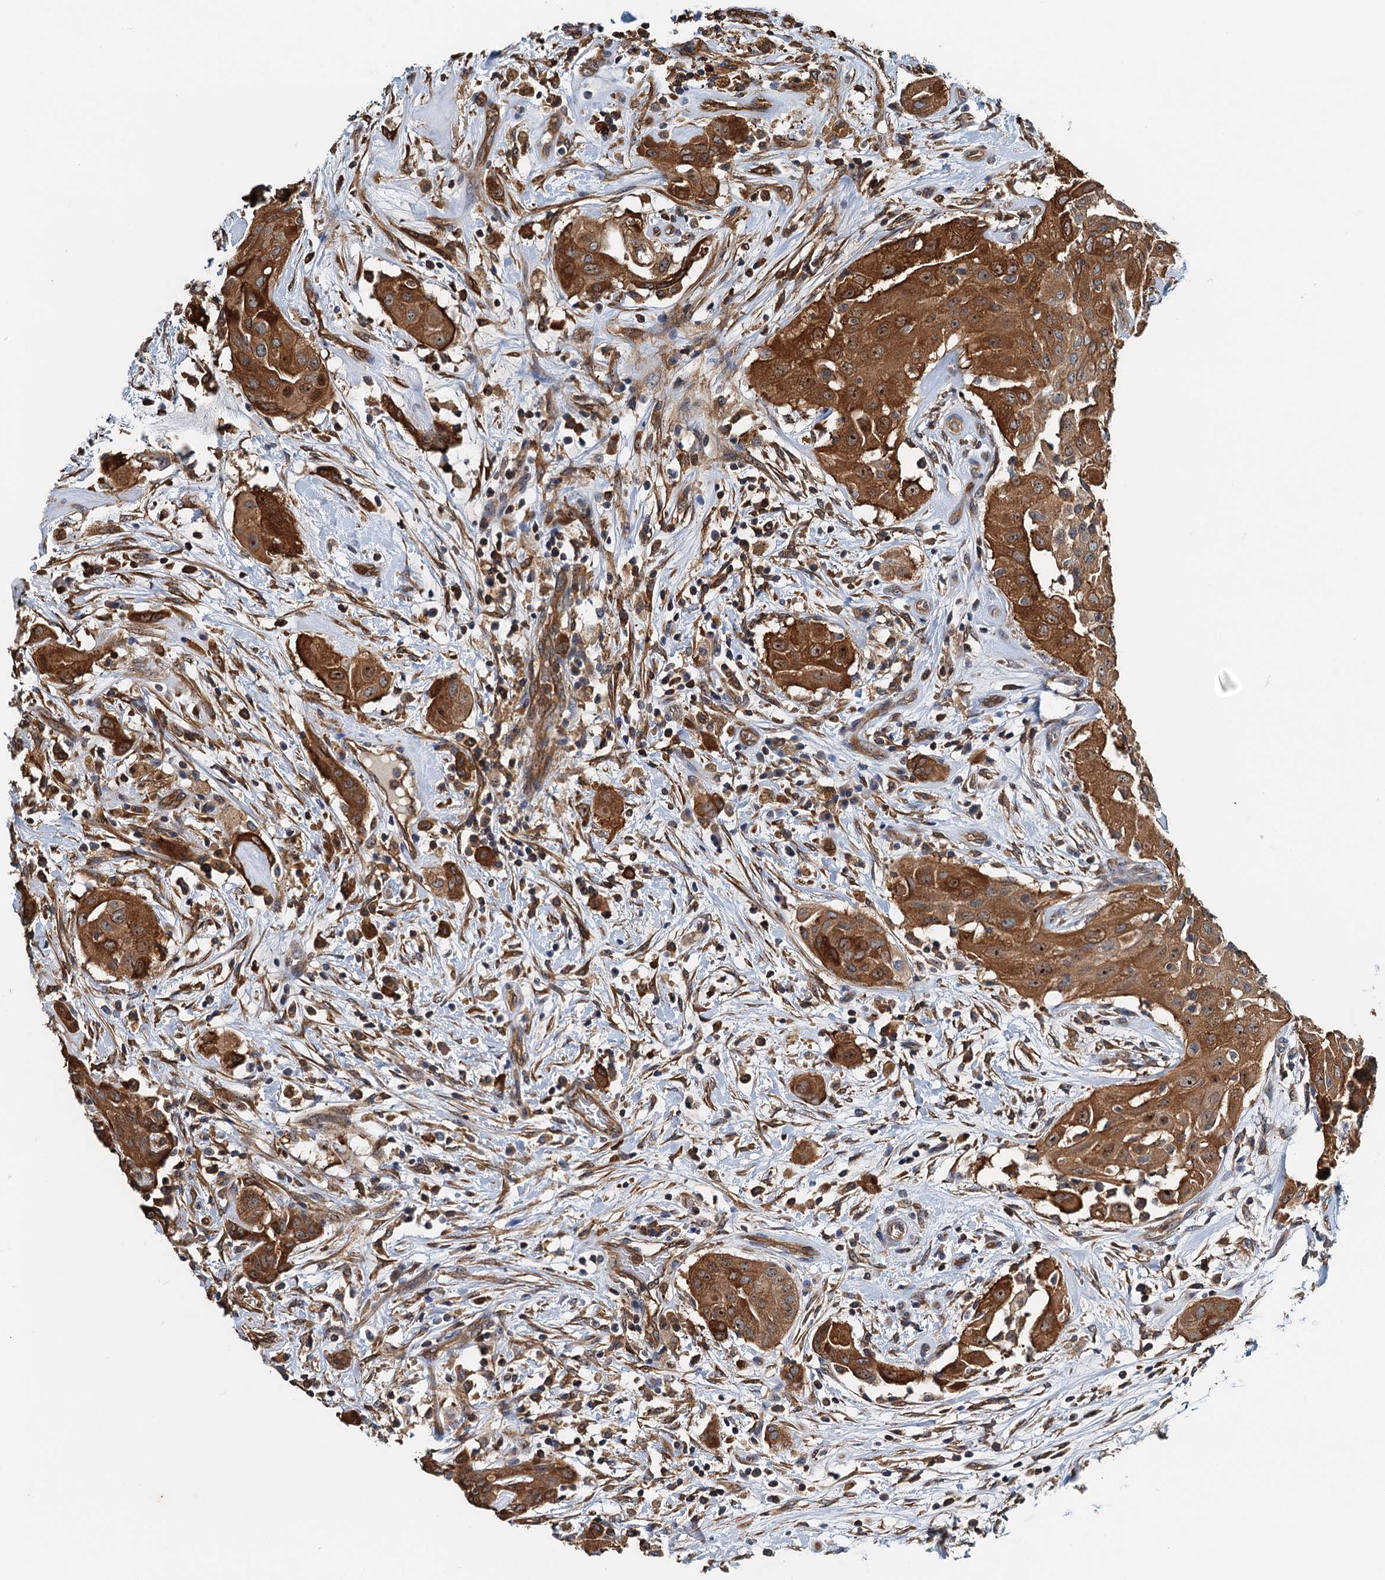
{"staining": {"intensity": "moderate", "quantity": ">75%", "location": "cytoplasmic/membranous"}, "tissue": "thyroid cancer", "cell_type": "Tumor cells", "image_type": "cancer", "snomed": [{"axis": "morphology", "description": "Papillary adenocarcinoma, NOS"}, {"axis": "topography", "description": "Thyroid gland"}], "caption": "Papillary adenocarcinoma (thyroid) stained with DAB (3,3'-diaminobenzidine) immunohistochemistry reveals medium levels of moderate cytoplasmic/membranous positivity in about >75% of tumor cells. The staining is performed using DAB brown chromogen to label protein expression. The nuclei are counter-stained blue using hematoxylin.", "gene": "USP6NL", "patient": {"sex": "female", "age": 59}}